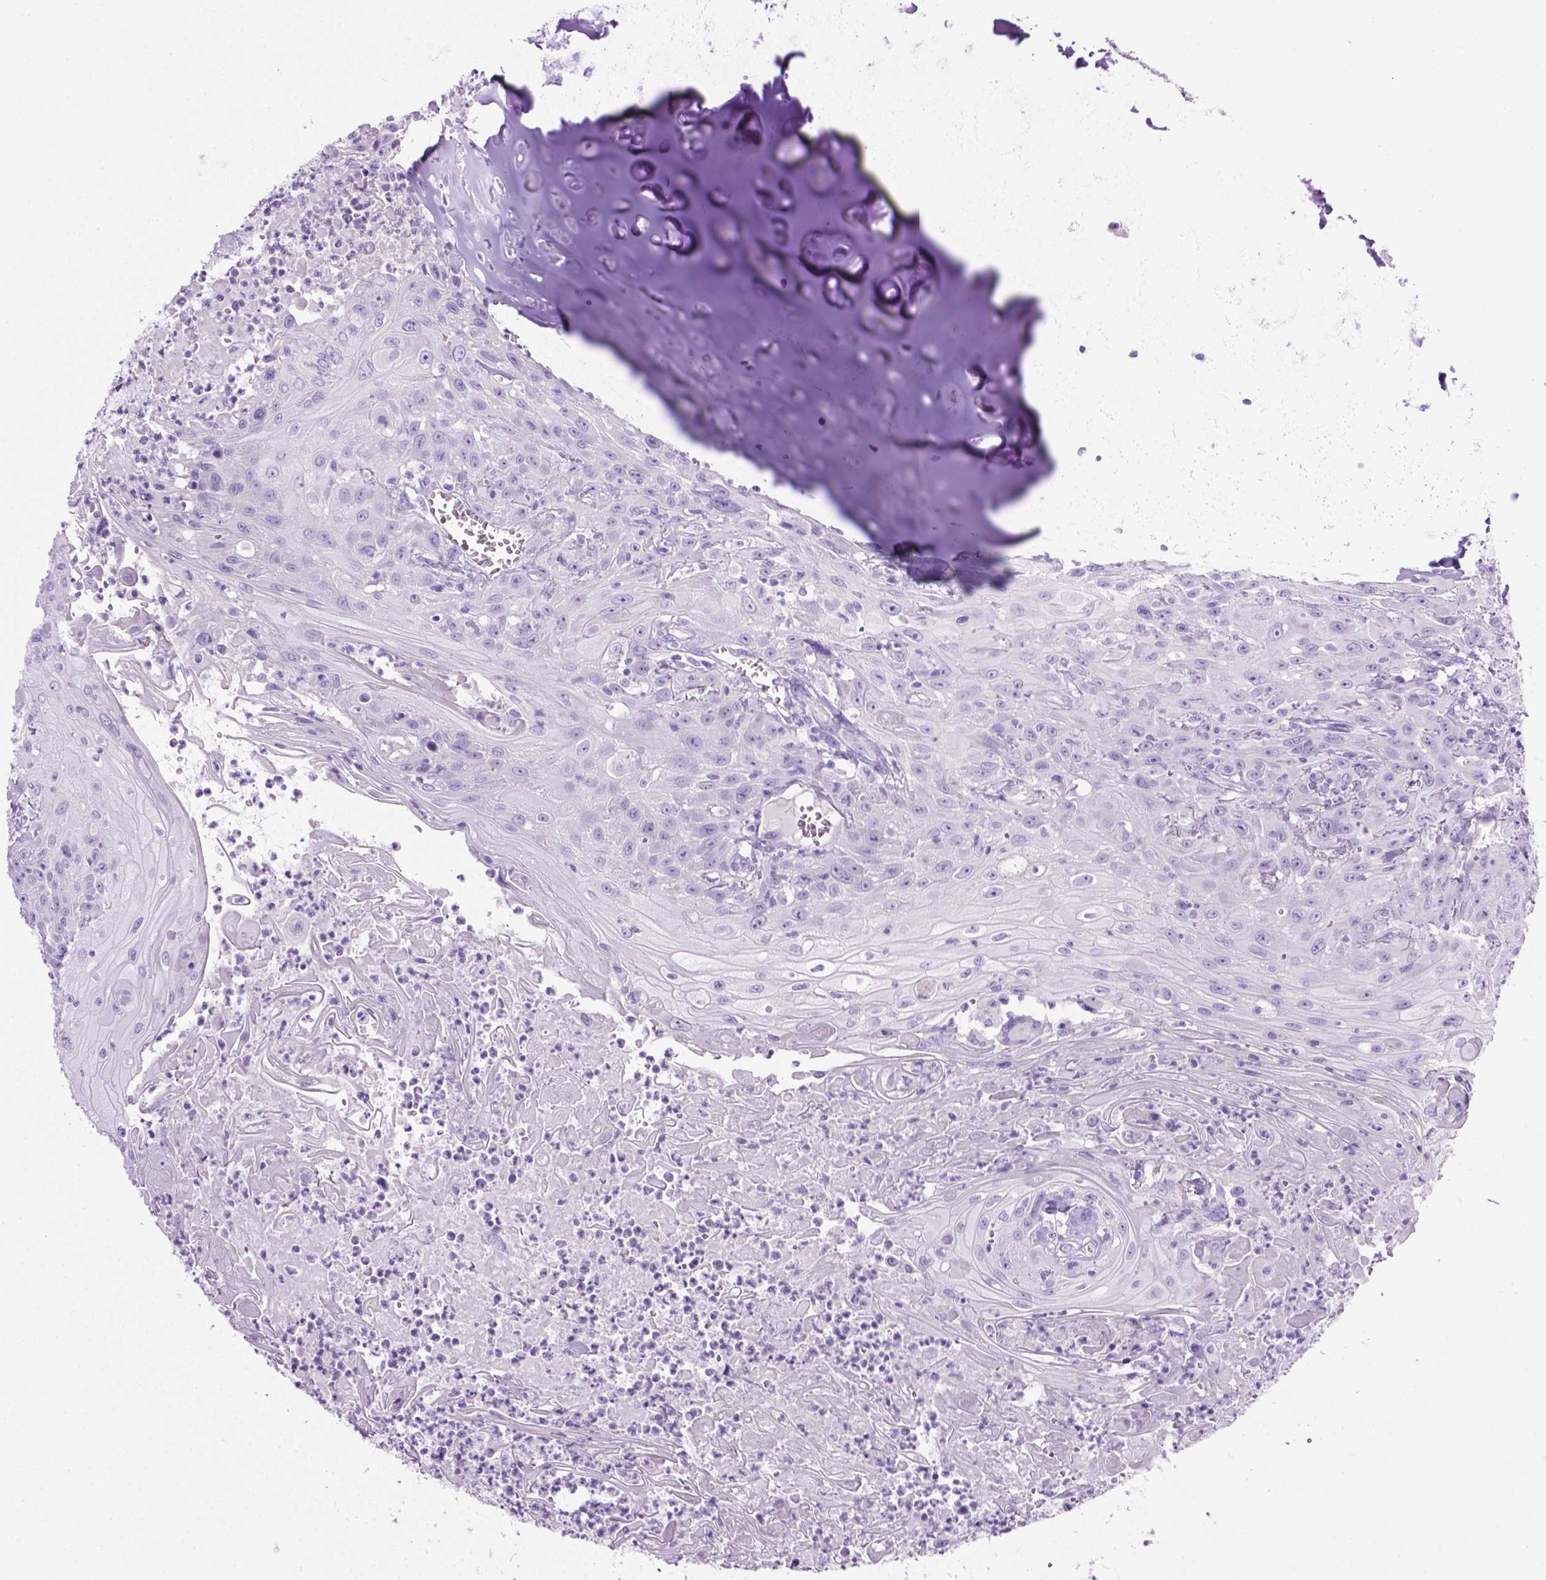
{"staining": {"intensity": "negative", "quantity": "none", "location": "none"}, "tissue": "head and neck cancer", "cell_type": "Tumor cells", "image_type": "cancer", "snomed": [{"axis": "morphology", "description": "Squamous cell carcinoma, NOS"}, {"axis": "topography", "description": "Skin"}, {"axis": "topography", "description": "Head-Neck"}], "caption": "The photomicrograph shows no staining of tumor cells in head and neck cancer (squamous cell carcinoma). (DAB immunohistochemistry, high magnification).", "gene": "LELP1", "patient": {"sex": "male", "age": 80}}